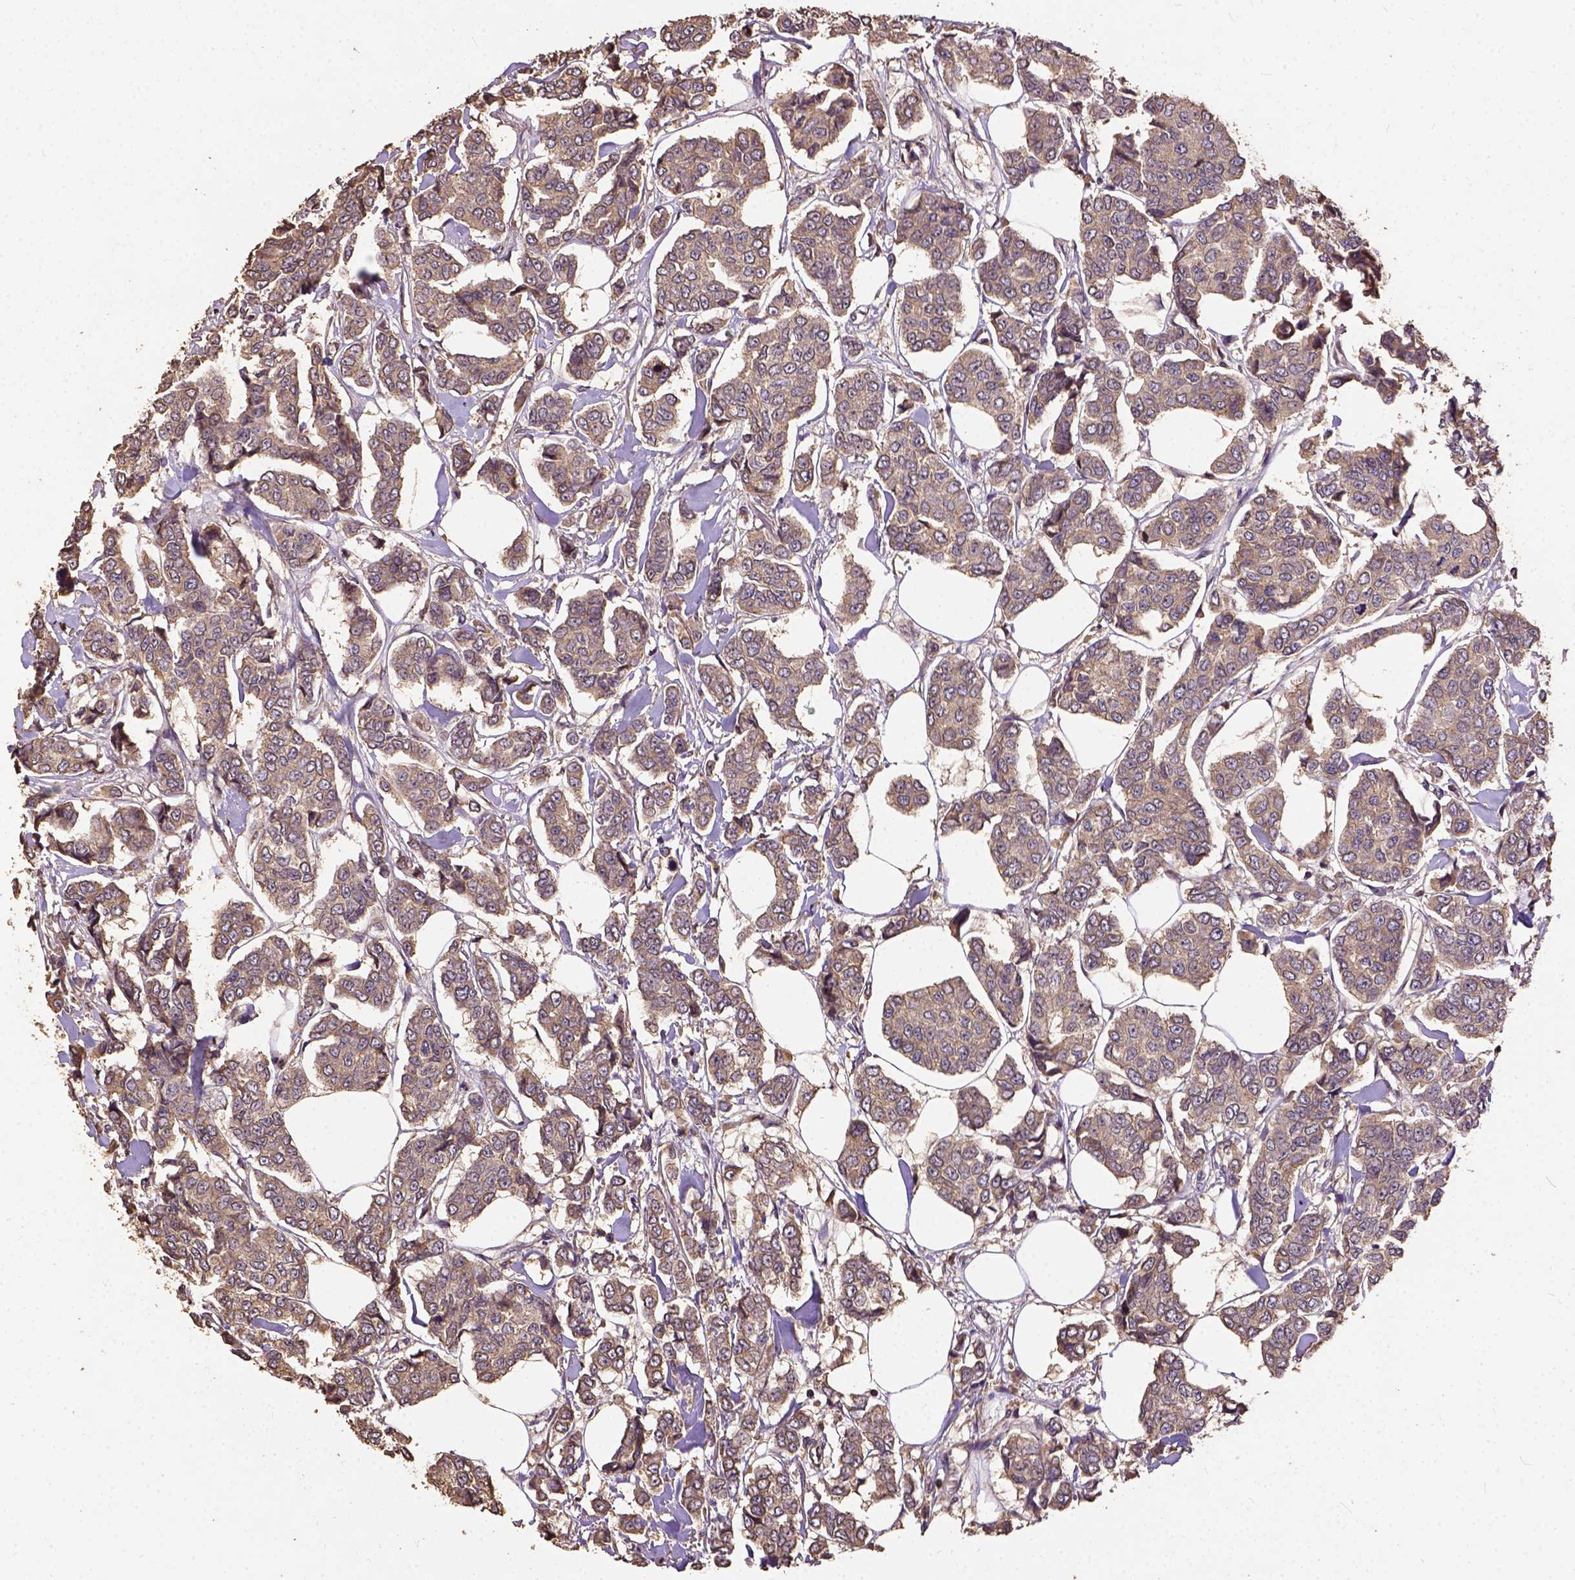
{"staining": {"intensity": "weak", "quantity": ">75%", "location": "cytoplasmic/membranous"}, "tissue": "breast cancer", "cell_type": "Tumor cells", "image_type": "cancer", "snomed": [{"axis": "morphology", "description": "Duct carcinoma"}, {"axis": "topography", "description": "Breast"}], "caption": "Immunohistochemistry histopathology image of neoplastic tissue: breast infiltrating ductal carcinoma stained using immunohistochemistry reveals low levels of weak protein expression localized specifically in the cytoplasmic/membranous of tumor cells, appearing as a cytoplasmic/membranous brown color.", "gene": "ATP1B3", "patient": {"sex": "female", "age": 94}}